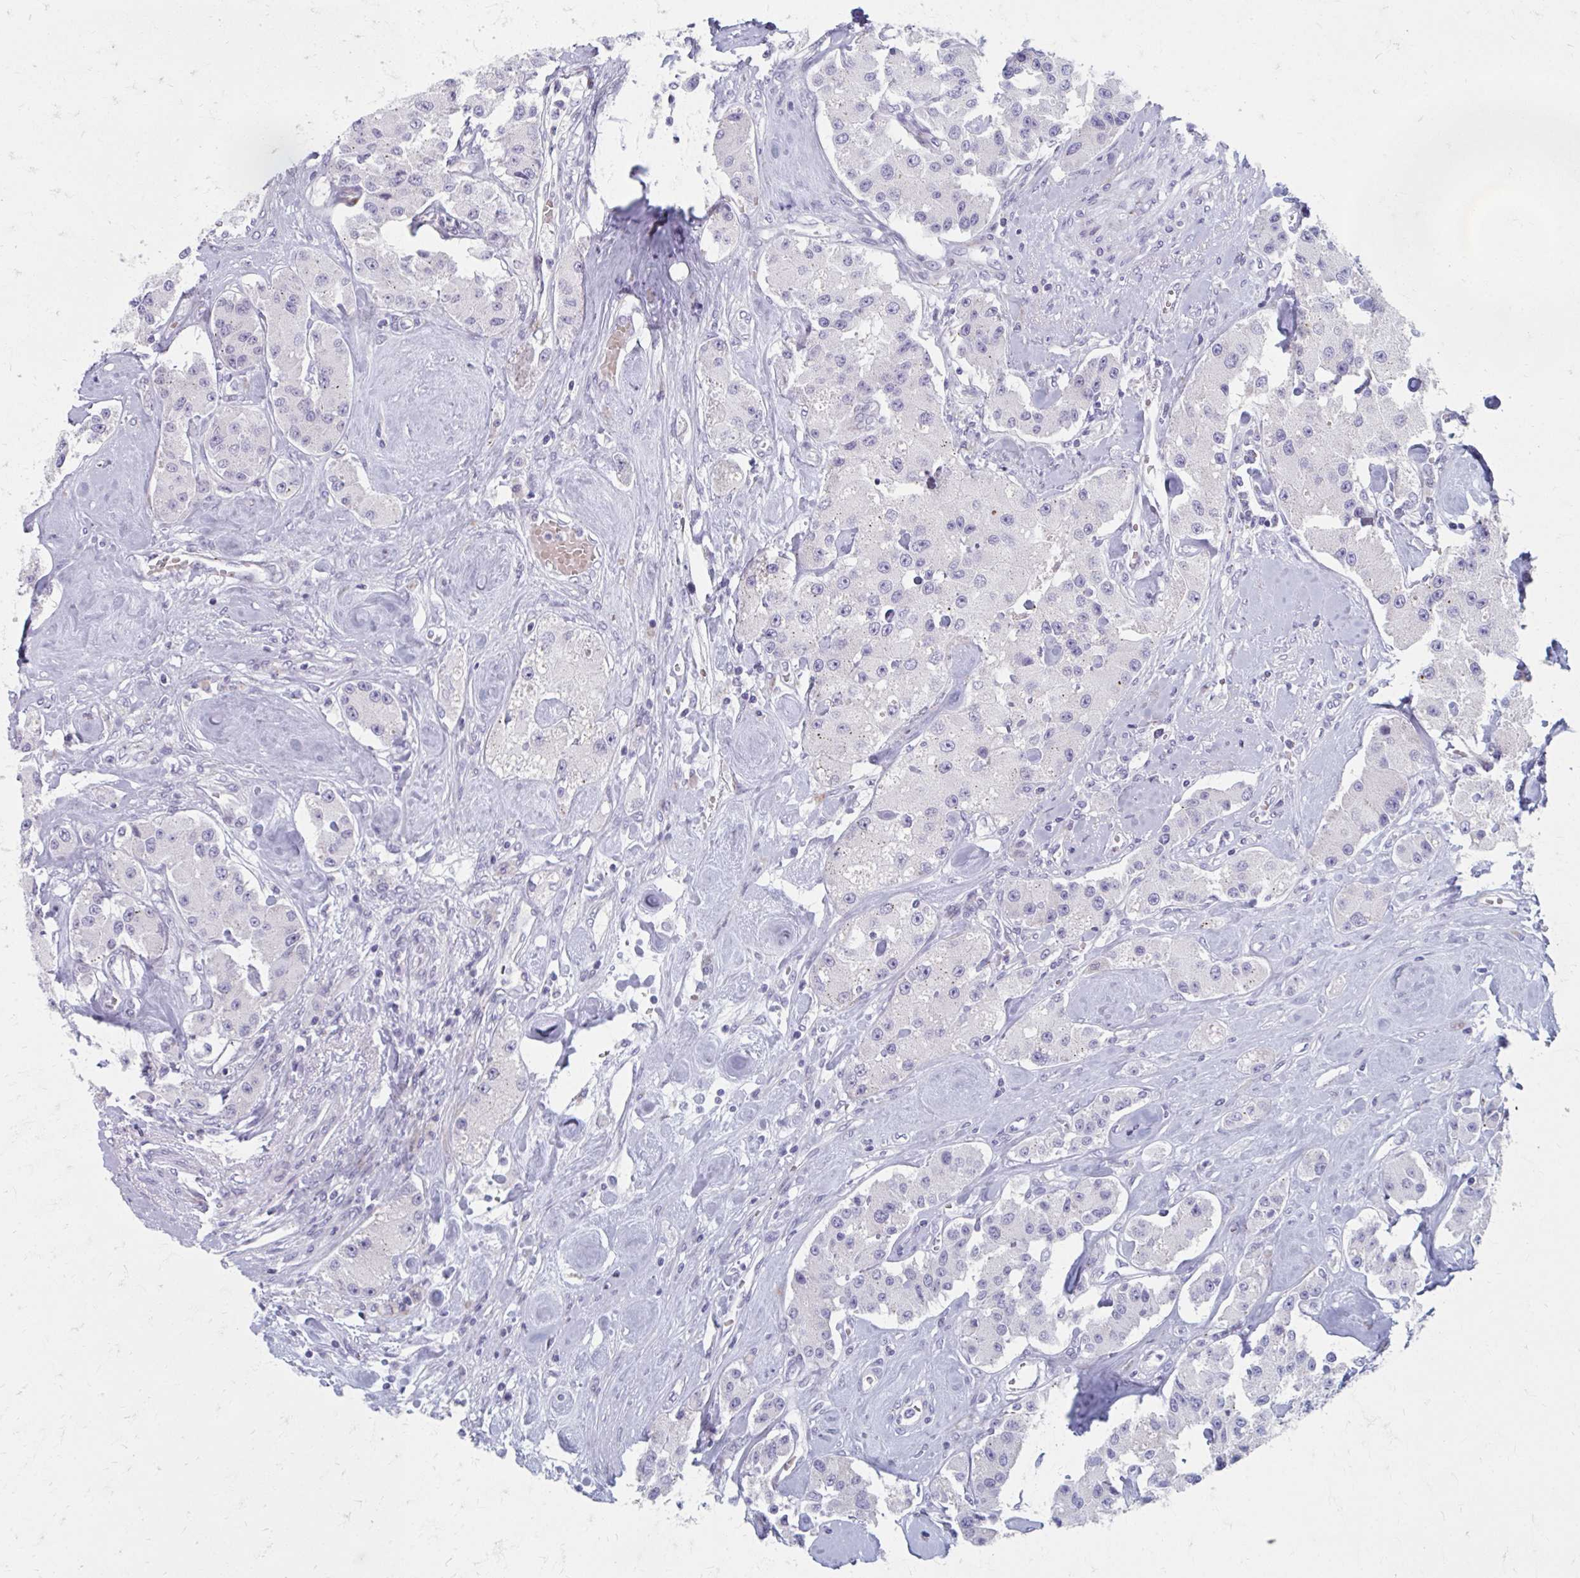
{"staining": {"intensity": "negative", "quantity": "none", "location": "none"}, "tissue": "carcinoid", "cell_type": "Tumor cells", "image_type": "cancer", "snomed": [{"axis": "morphology", "description": "Carcinoid, malignant, NOS"}, {"axis": "topography", "description": "Pancreas"}], "caption": "Immunohistochemistry image of carcinoid (malignant) stained for a protein (brown), which reveals no staining in tumor cells.", "gene": "OLFM2", "patient": {"sex": "male", "age": 41}}